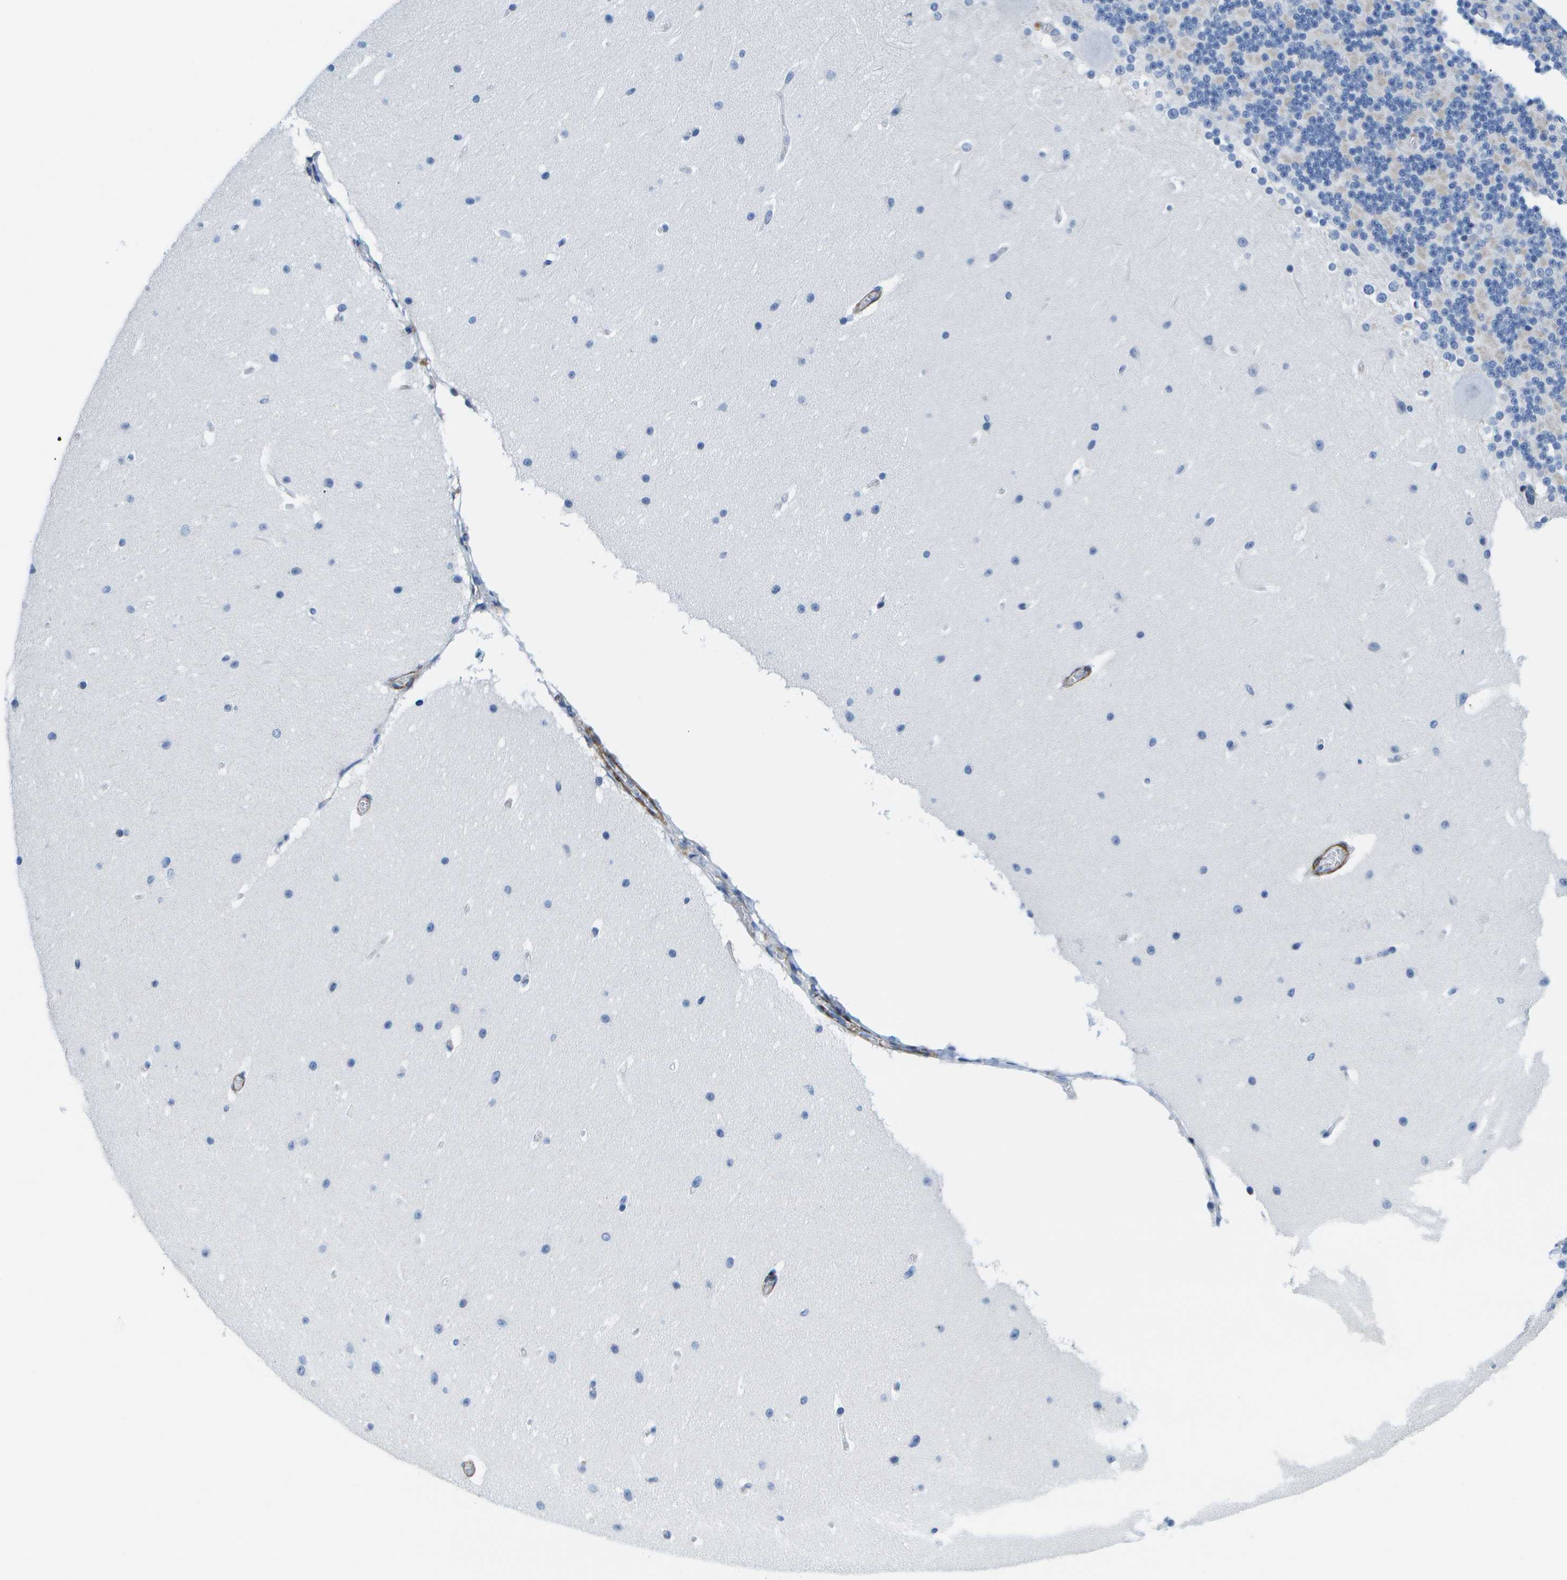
{"staining": {"intensity": "weak", "quantity": "<25%", "location": "cytoplasmic/membranous"}, "tissue": "cerebellum", "cell_type": "Cells in granular layer", "image_type": "normal", "snomed": [{"axis": "morphology", "description": "Normal tissue, NOS"}, {"axis": "topography", "description": "Cerebellum"}], "caption": "This histopathology image is of normal cerebellum stained with immunohistochemistry to label a protein in brown with the nuclei are counter-stained blue. There is no expression in cells in granular layer.", "gene": "ADGRG6", "patient": {"sex": "female", "age": 19}}